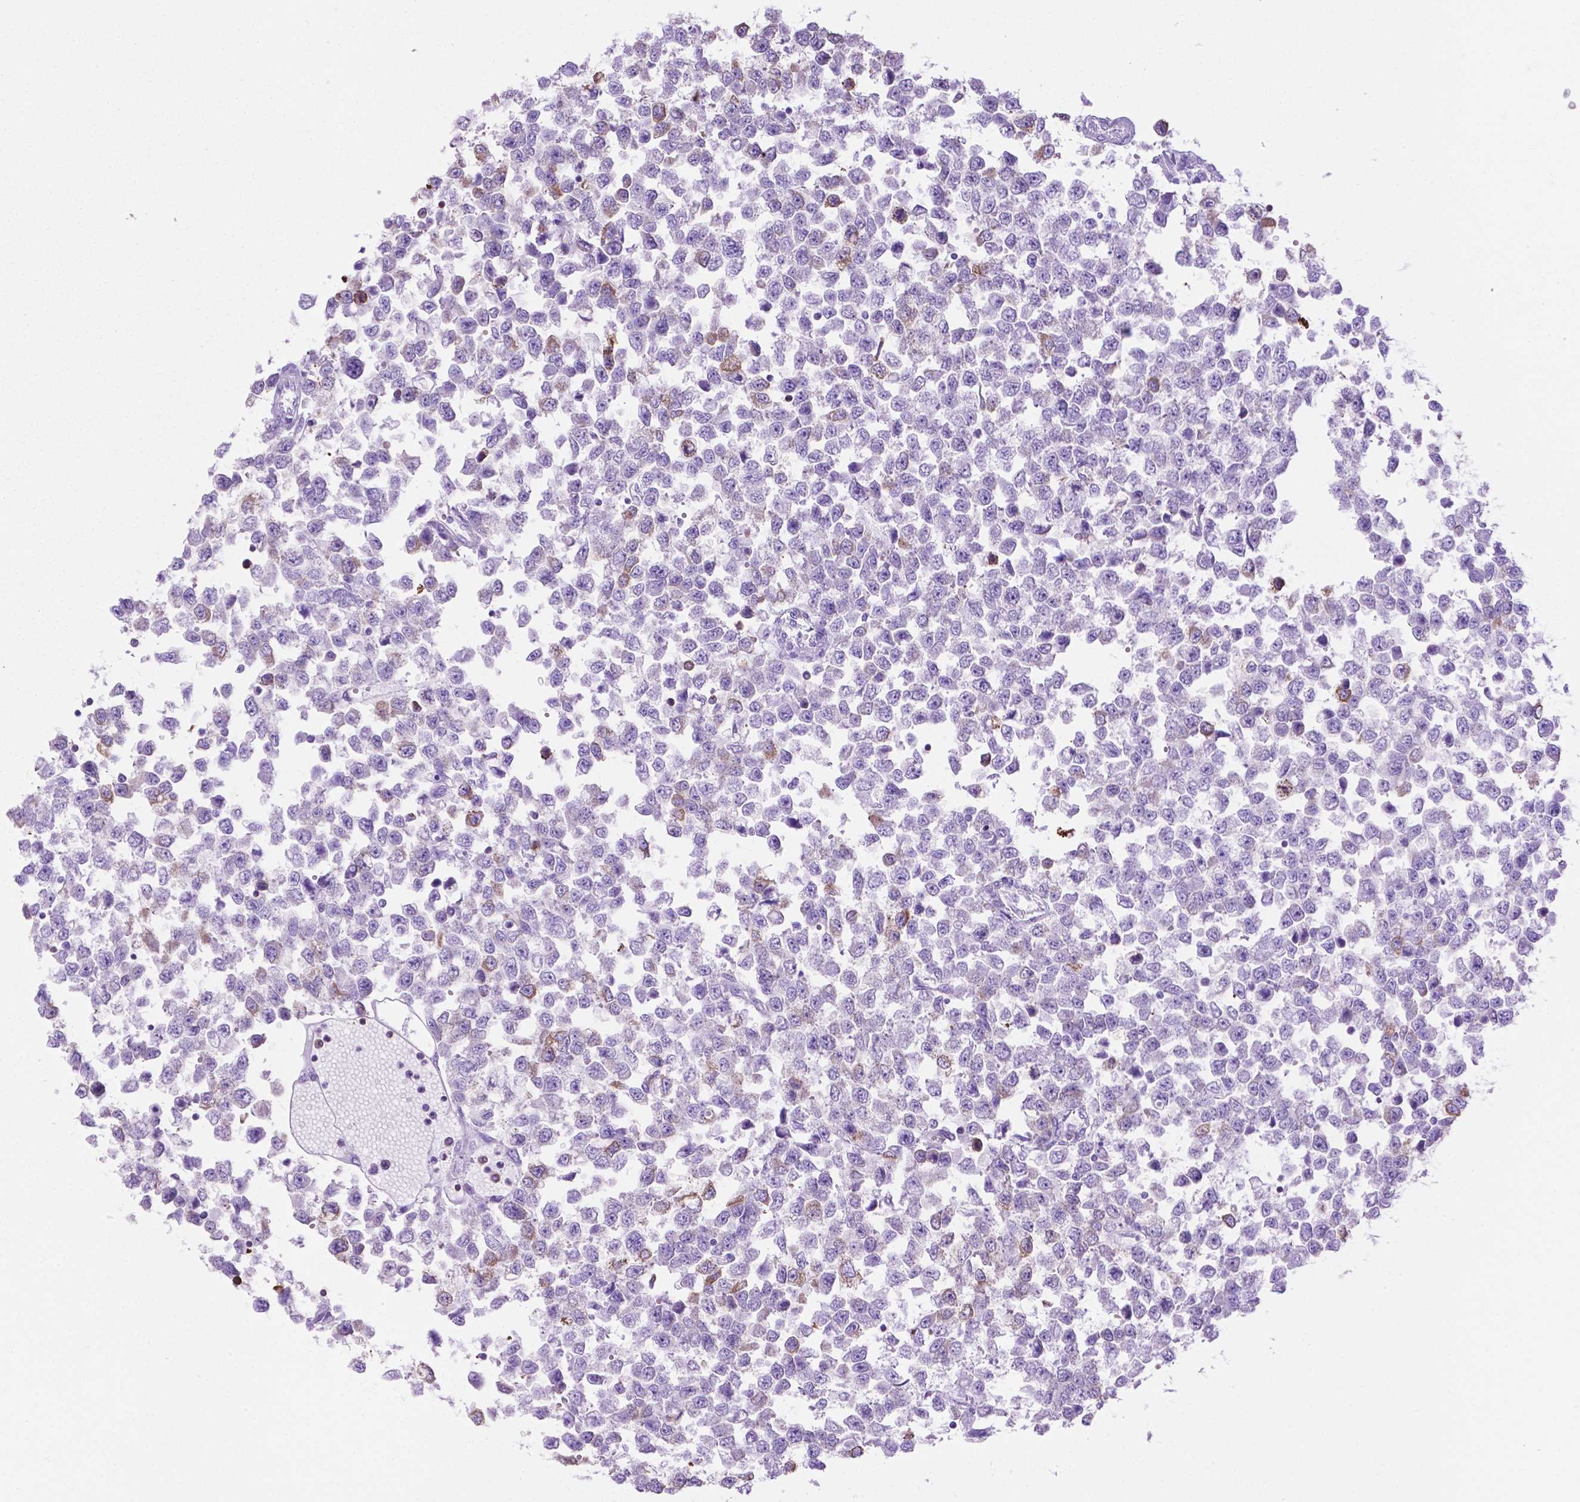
{"staining": {"intensity": "moderate", "quantity": "25%-75%", "location": "cytoplasmic/membranous"}, "tissue": "testis cancer", "cell_type": "Tumor cells", "image_type": "cancer", "snomed": [{"axis": "morphology", "description": "Normal tissue, NOS"}, {"axis": "morphology", "description": "Seminoma, NOS"}, {"axis": "topography", "description": "Testis"}, {"axis": "topography", "description": "Epididymis"}], "caption": "Immunohistochemistry photomicrograph of neoplastic tissue: human testis cancer stained using immunohistochemistry (IHC) shows medium levels of moderate protein expression localized specifically in the cytoplasmic/membranous of tumor cells, appearing as a cytoplasmic/membranous brown color.", "gene": "RPL29", "patient": {"sex": "male", "age": 34}}